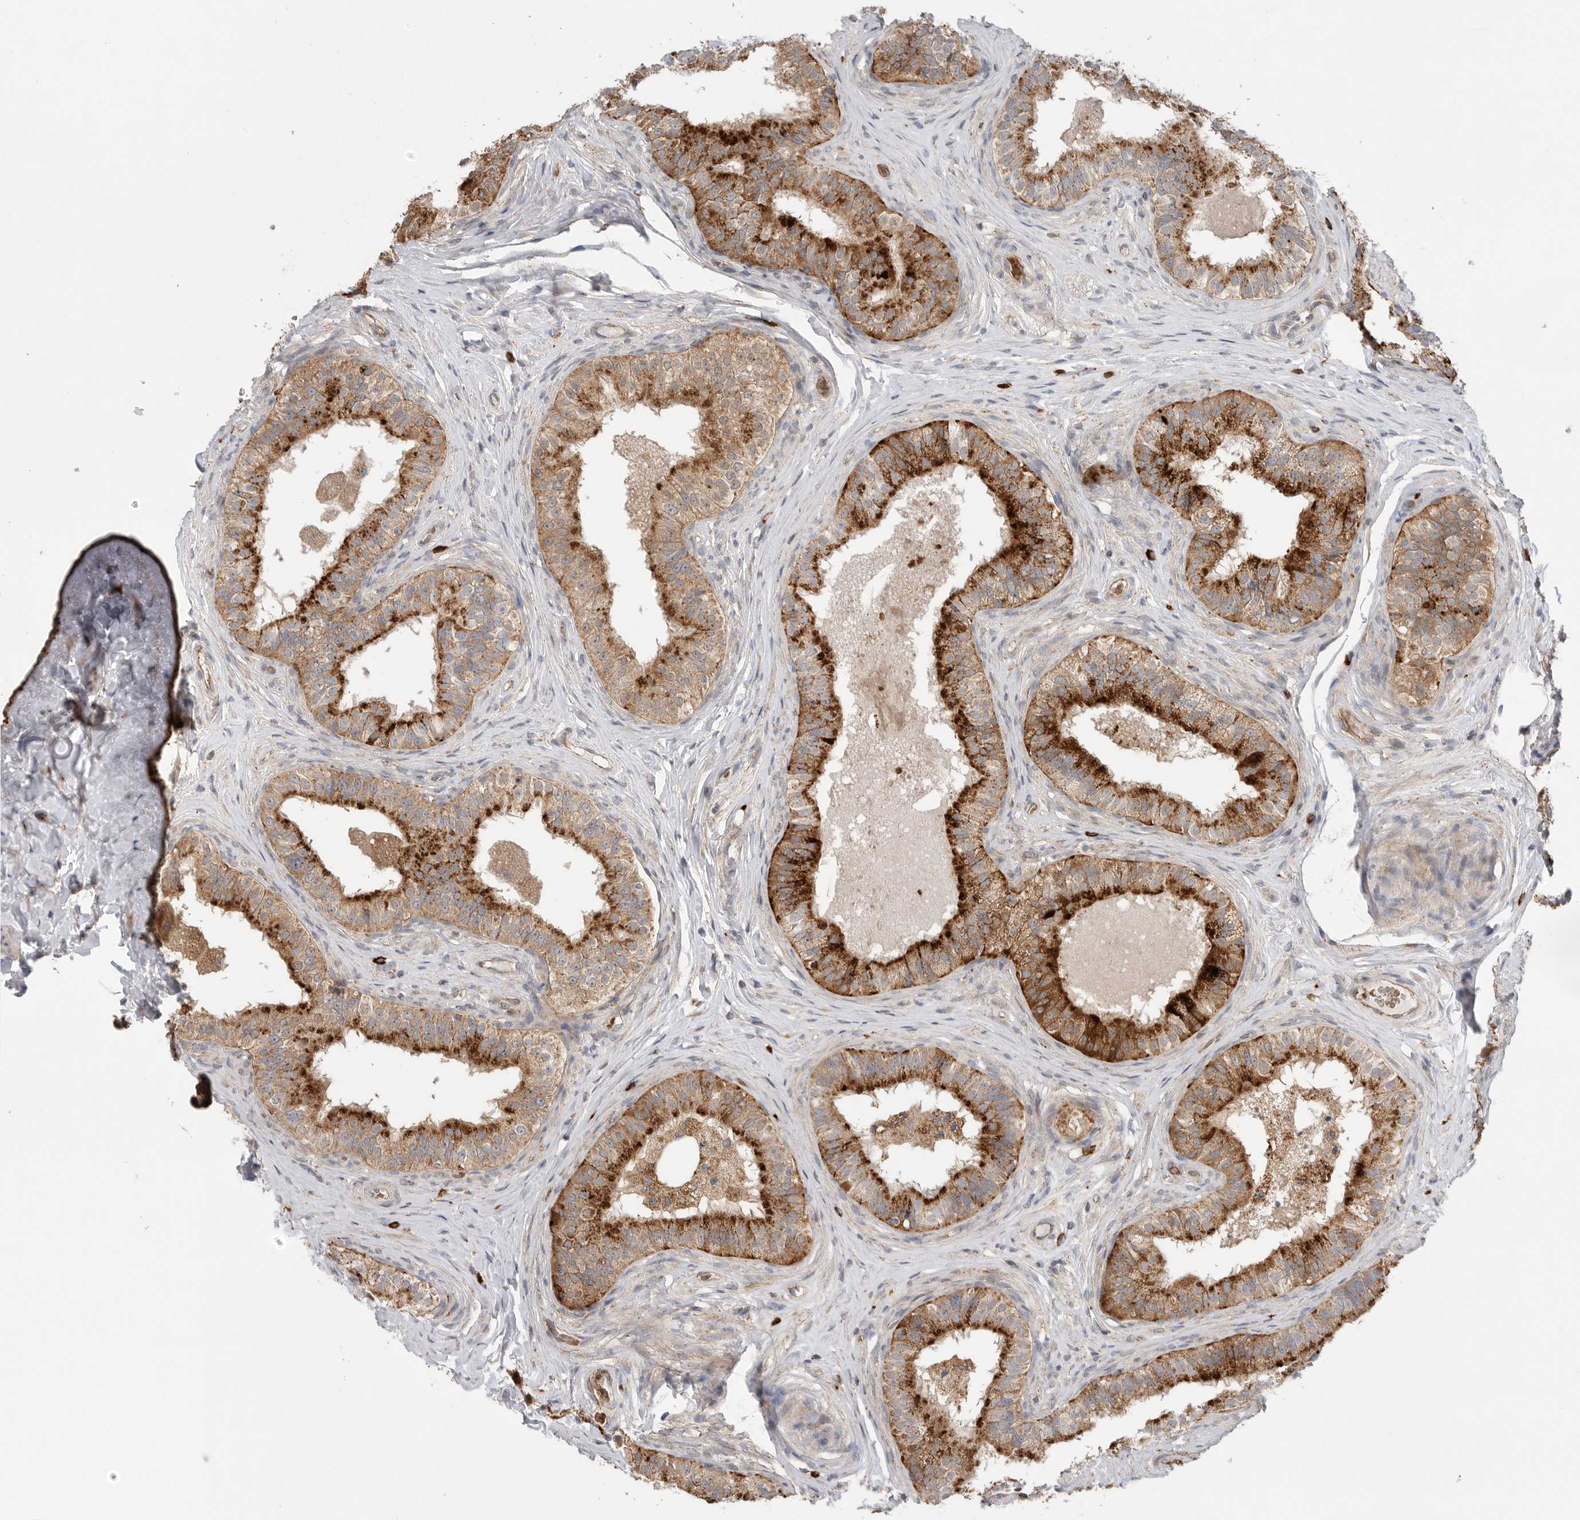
{"staining": {"intensity": "strong", "quantity": ">75%", "location": "cytoplasmic/membranous"}, "tissue": "epididymis", "cell_type": "Glandular cells", "image_type": "normal", "snomed": [{"axis": "morphology", "description": "Normal tissue, NOS"}, {"axis": "topography", "description": "Epididymis"}], "caption": "High-magnification brightfield microscopy of unremarkable epididymis stained with DAB (3,3'-diaminobenzidine) (brown) and counterstained with hematoxylin (blue). glandular cells exhibit strong cytoplasmic/membranous expression is appreciated in about>75% of cells.", "gene": "GALNS", "patient": {"sex": "male", "age": 49}}